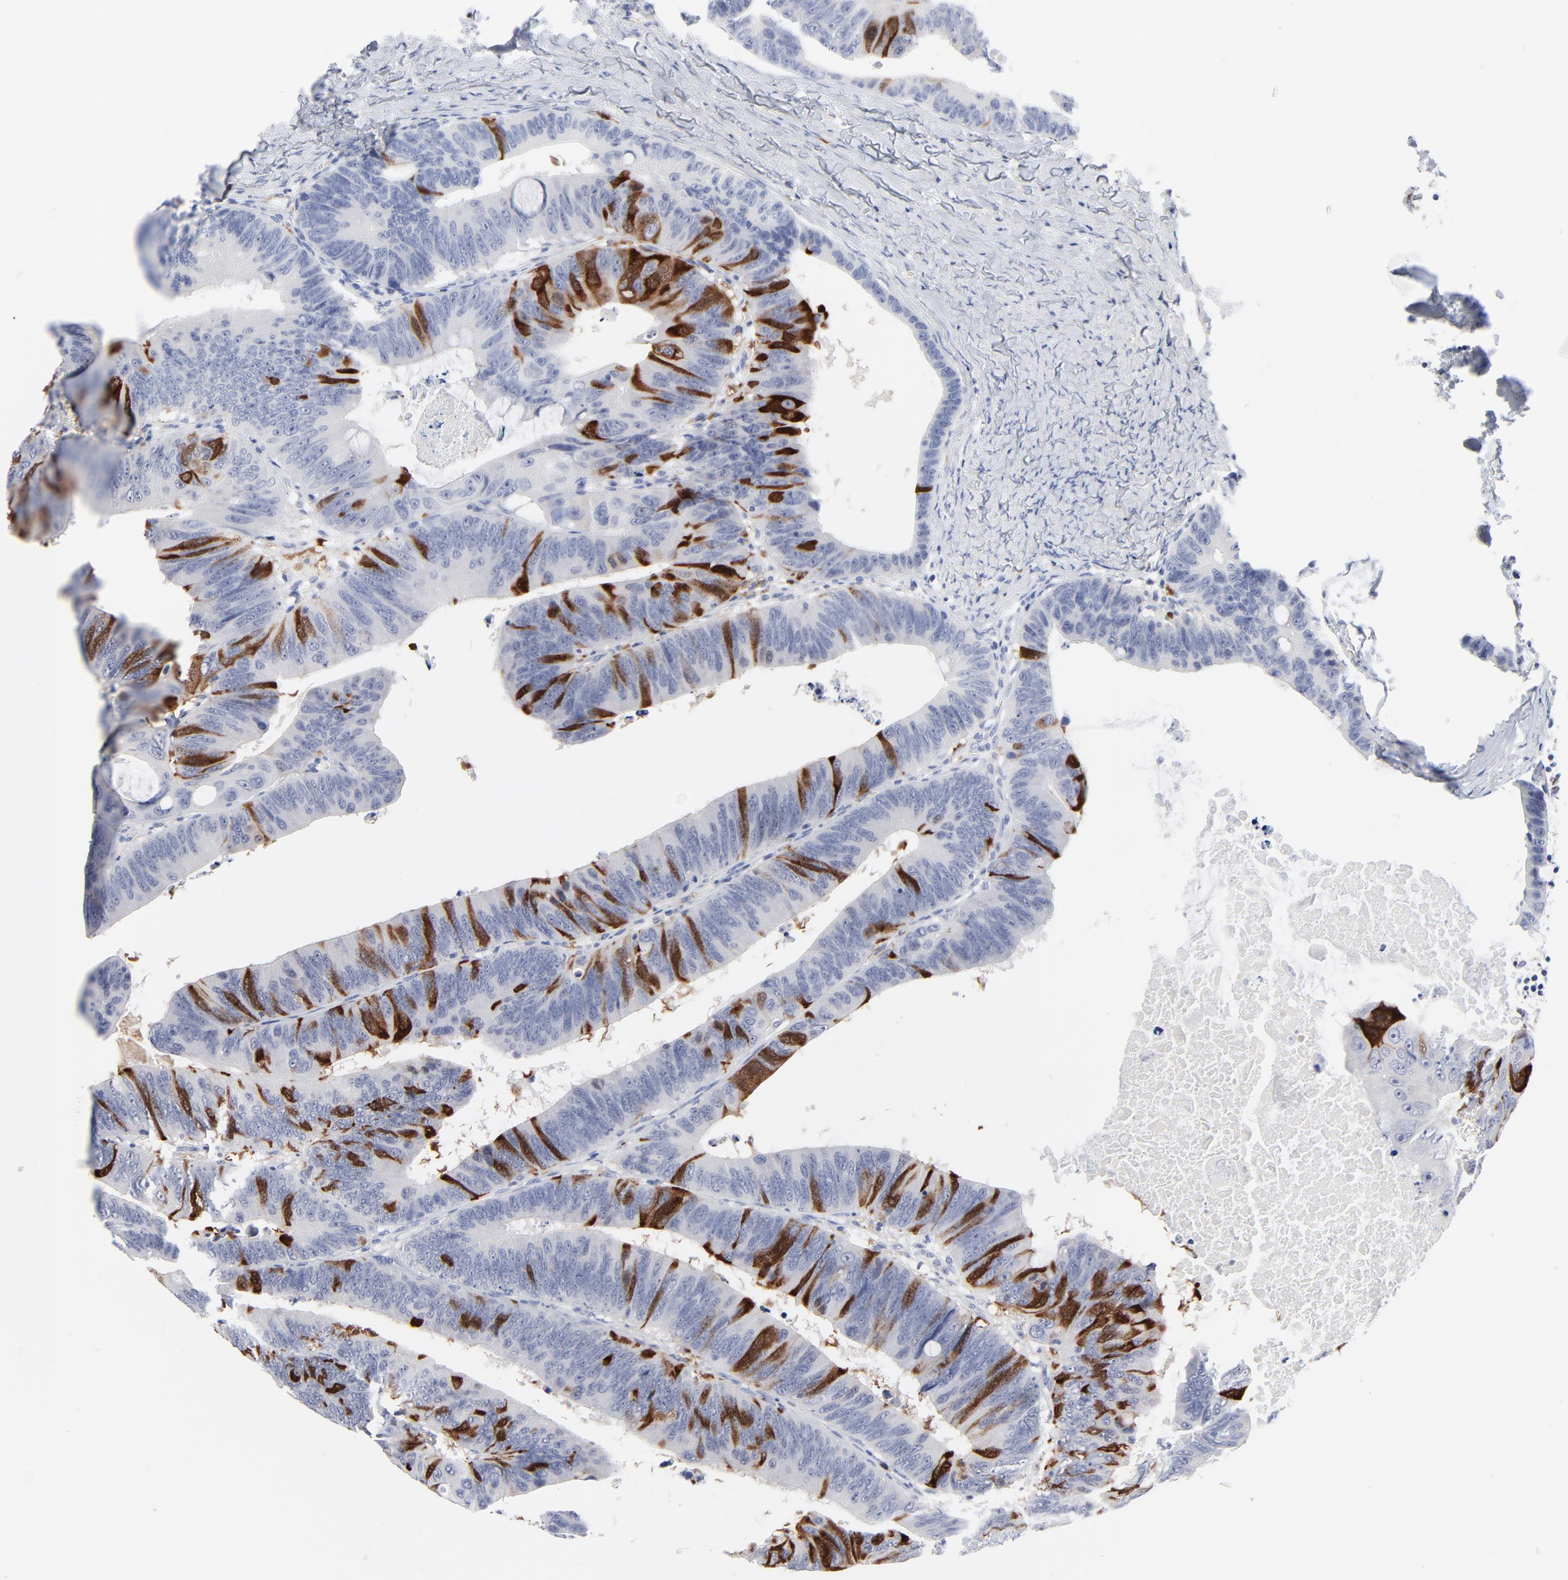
{"staining": {"intensity": "strong", "quantity": "<25%", "location": "cytoplasmic/membranous,nuclear"}, "tissue": "colorectal cancer", "cell_type": "Tumor cells", "image_type": "cancer", "snomed": [{"axis": "morphology", "description": "Adenocarcinoma, NOS"}, {"axis": "topography", "description": "Colon"}], "caption": "Colorectal cancer (adenocarcinoma) stained for a protein (brown) shows strong cytoplasmic/membranous and nuclear positive expression in approximately <25% of tumor cells.", "gene": "CDK1", "patient": {"sex": "female", "age": 55}}